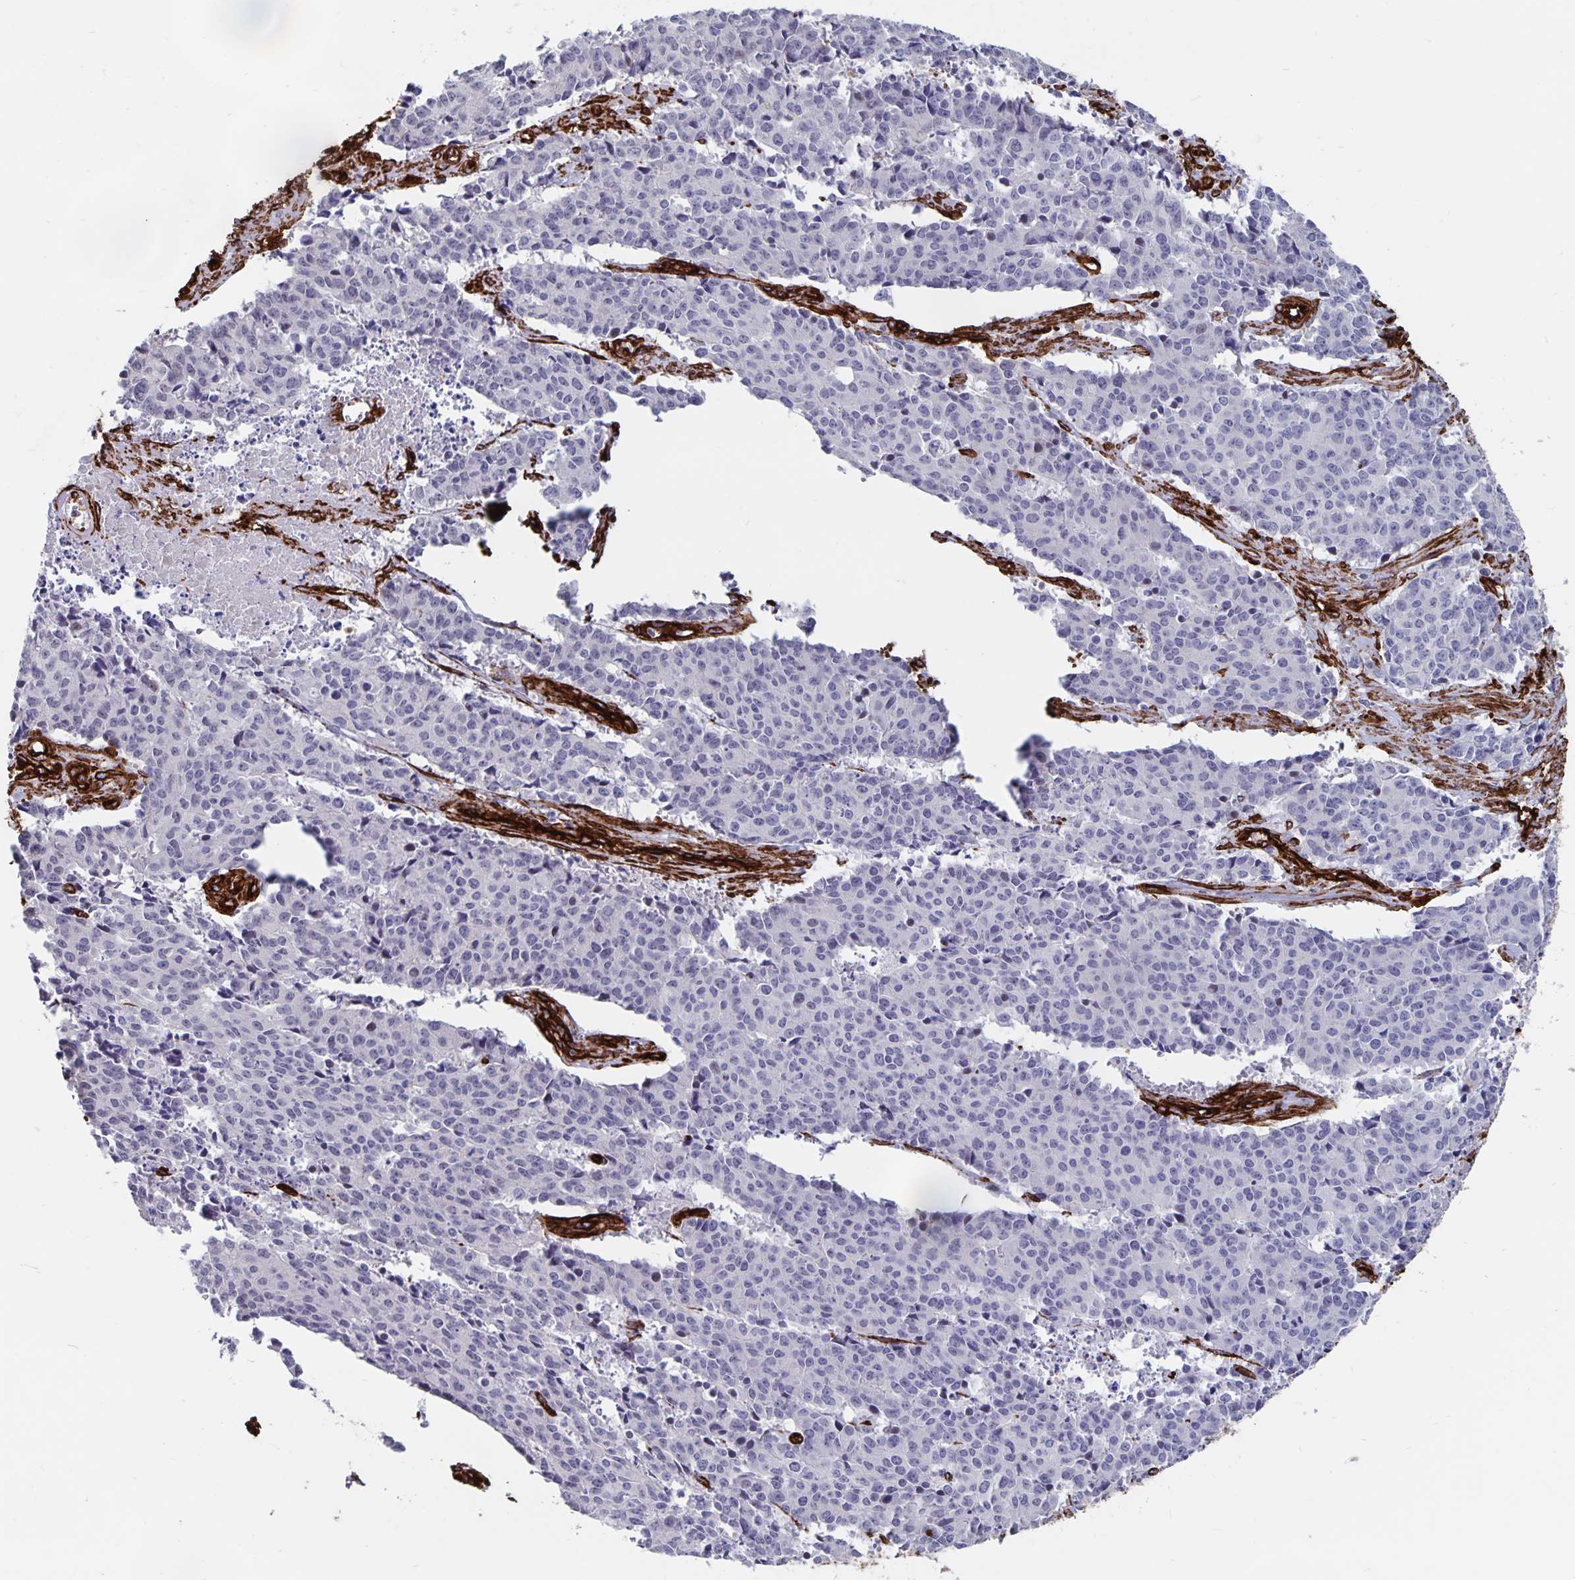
{"staining": {"intensity": "negative", "quantity": "none", "location": "none"}, "tissue": "cervical cancer", "cell_type": "Tumor cells", "image_type": "cancer", "snomed": [{"axis": "morphology", "description": "Squamous cell carcinoma, NOS"}, {"axis": "topography", "description": "Cervix"}], "caption": "Immunohistochemistry of cervical cancer (squamous cell carcinoma) demonstrates no expression in tumor cells.", "gene": "DCHS2", "patient": {"sex": "female", "age": 28}}